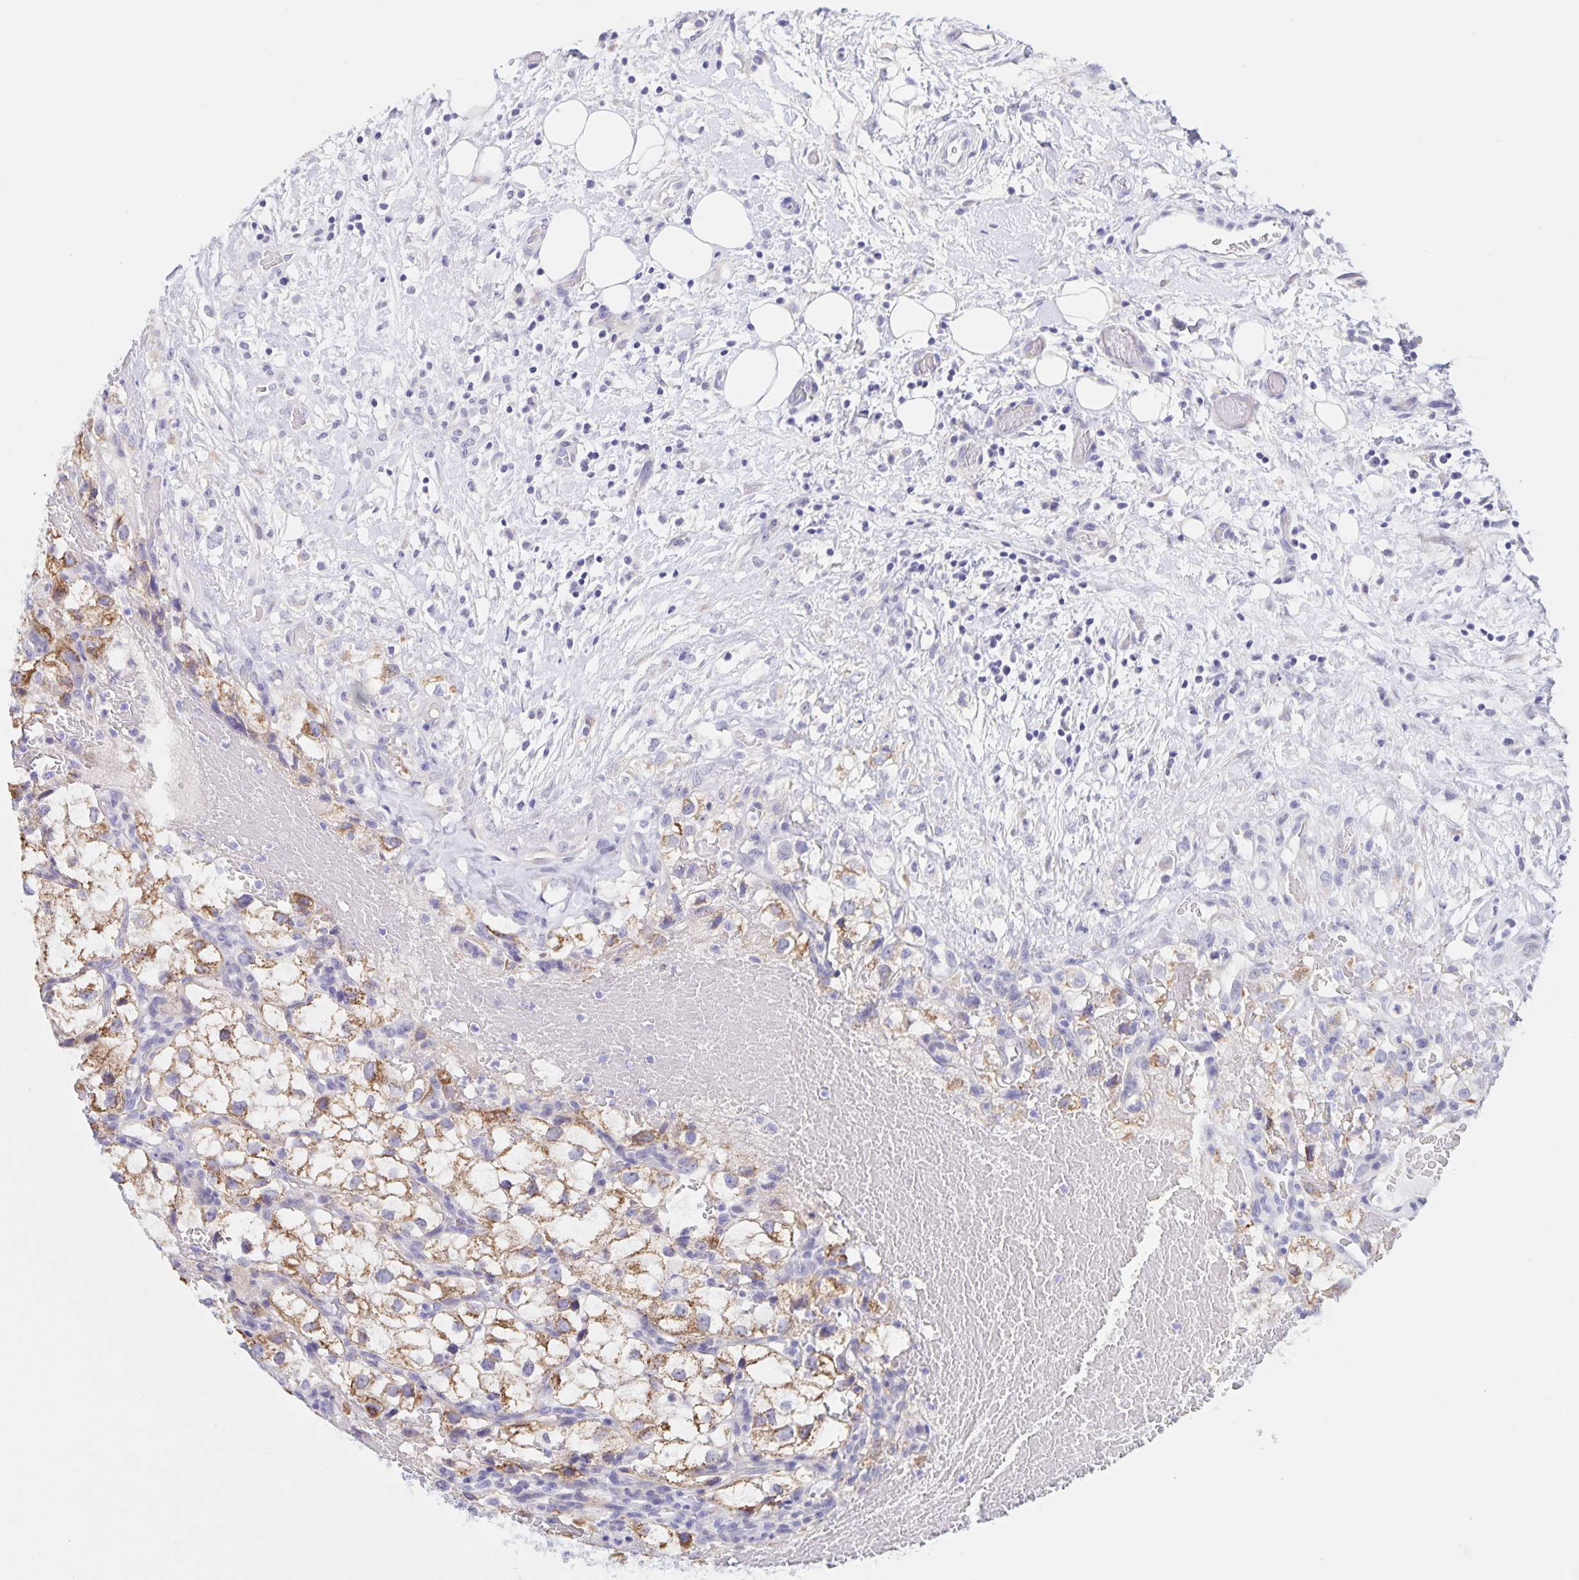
{"staining": {"intensity": "moderate", "quantity": ">75%", "location": "cytoplasmic/membranous"}, "tissue": "renal cancer", "cell_type": "Tumor cells", "image_type": "cancer", "snomed": [{"axis": "morphology", "description": "Adenocarcinoma, NOS"}, {"axis": "topography", "description": "Kidney"}], "caption": "Moderate cytoplasmic/membranous expression for a protein is present in about >75% of tumor cells of adenocarcinoma (renal) using IHC.", "gene": "DMGDH", "patient": {"sex": "male", "age": 59}}